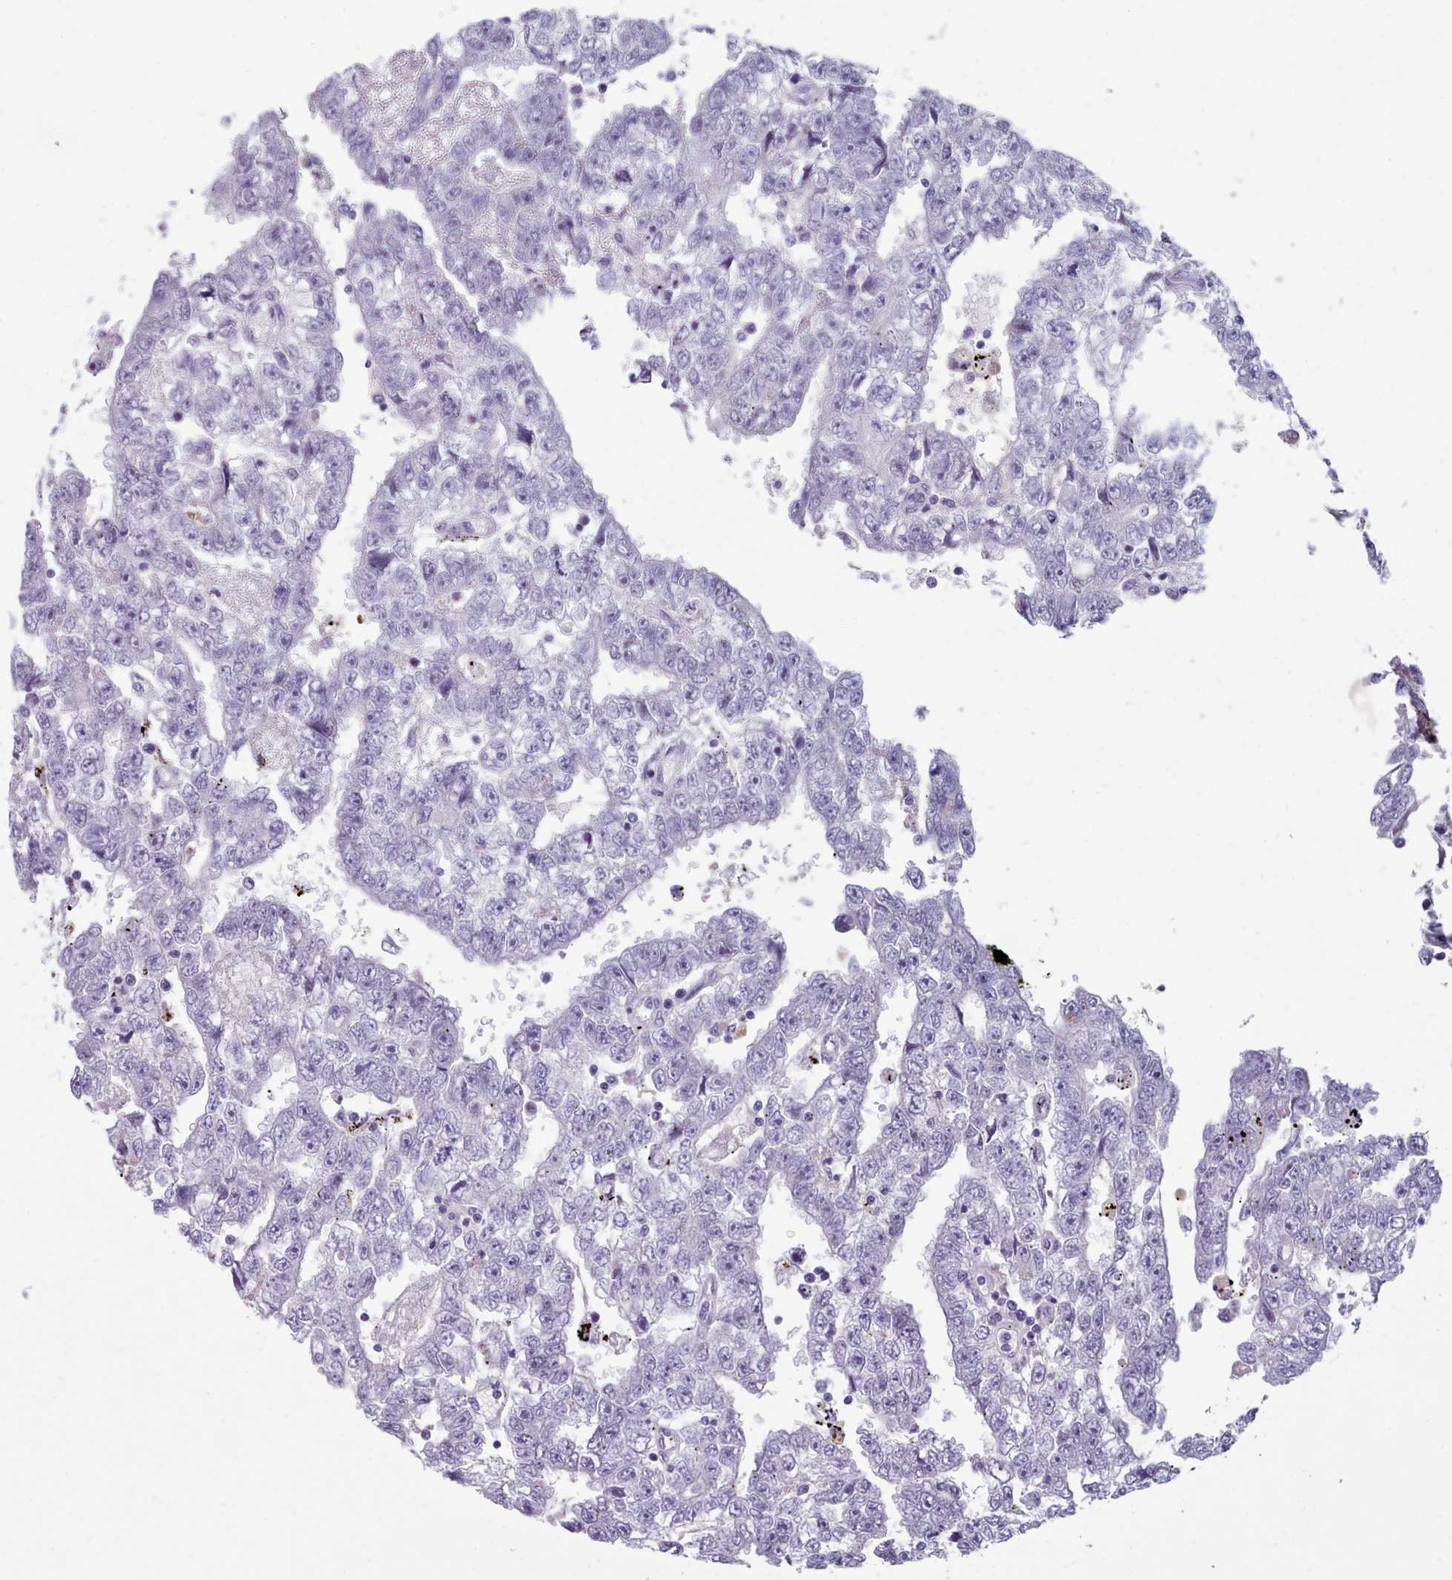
{"staining": {"intensity": "negative", "quantity": "none", "location": "none"}, "tissue": "testis cancer", "cell_type": "Tumor cells", "image_type": "cancer", "snomed": [{"axis": "morphology", "description": "Carcinoma, Embryonal, NOS"}, {"axis": "topography", "description": "Testis"}], "caption": "The histopathology image reveals no significant positivity in tumor cells of testis cancer. (DAB immunohistochemistry with hematoxylin counter stain).", "gene": "ZNF43", "patient": {"sex": "male", "age": 25}}